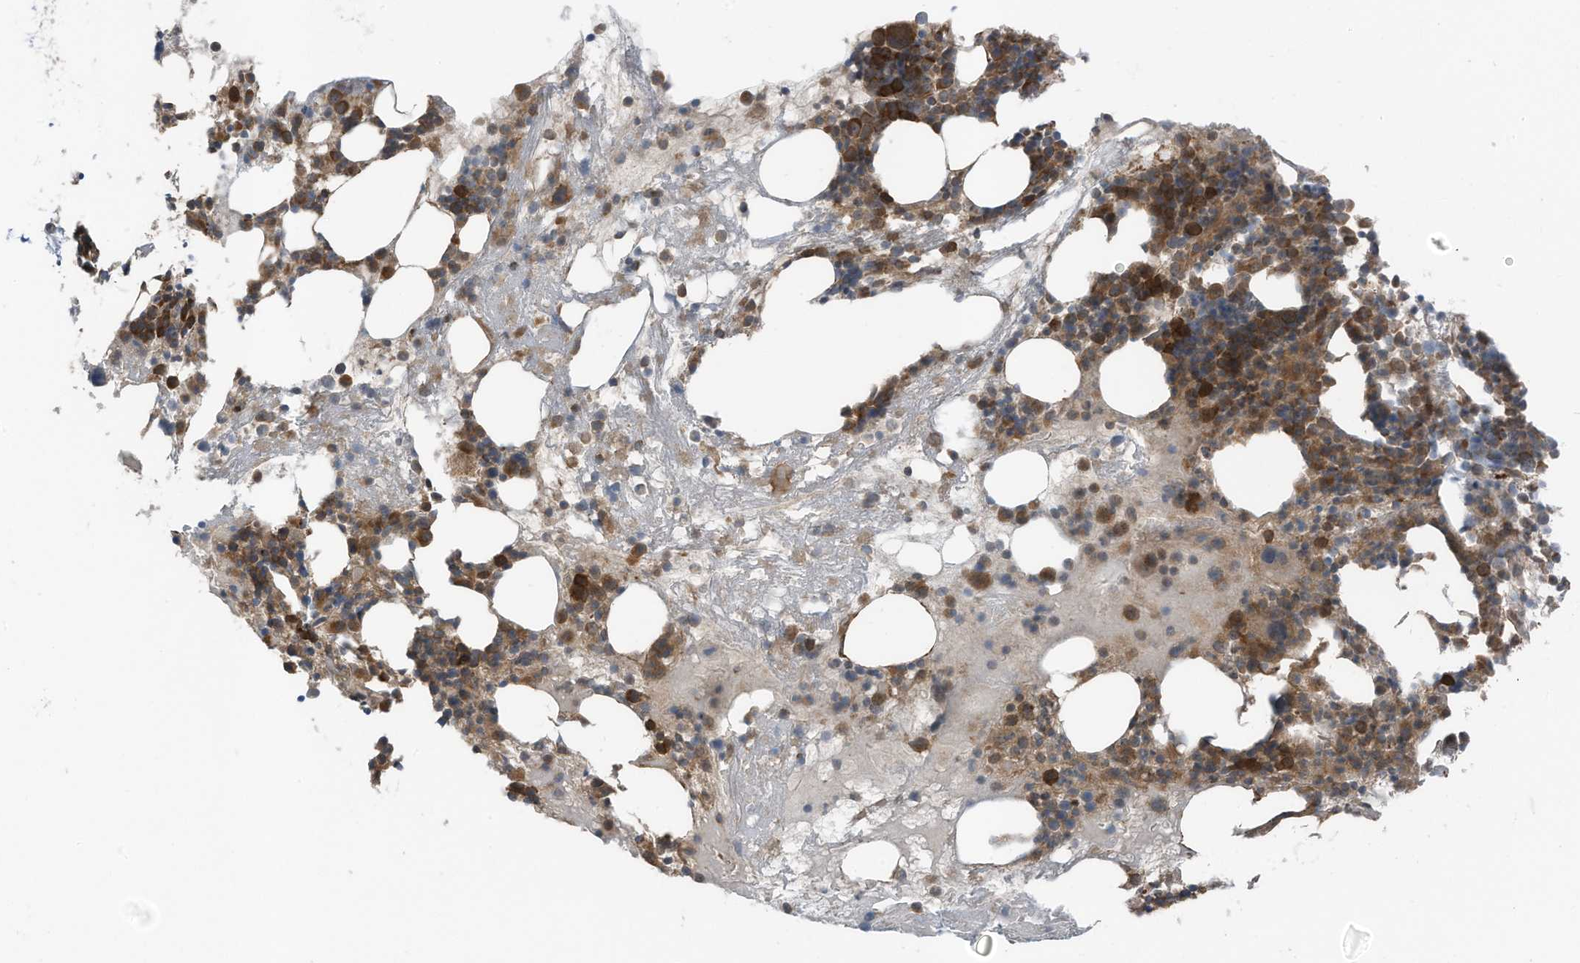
{"staining": {"intensity": "strong", "quantity": "25%-75%", "location": "cytoplasmic/membranous"}, "tissue": "bone marrow", "cell_type": "Hematopoietic cells", "image_type": "normal", "snomed": [{"axis": "morphology", "description": "Normal tissue, NOS"}, {"axis": "morphology", "description": "Inflammation, NOS"}, {"axis": "topography", "description": "Bone marrow"}], "caption": "Bone marrow stained for a protein (brown) demonstrates strong cytoplasmic/membranous positive expression in approximately 25%-75% of hematopoietic cells.", "gene": "TXNDC9", "patient": {"sex": "female", "age": 77}}